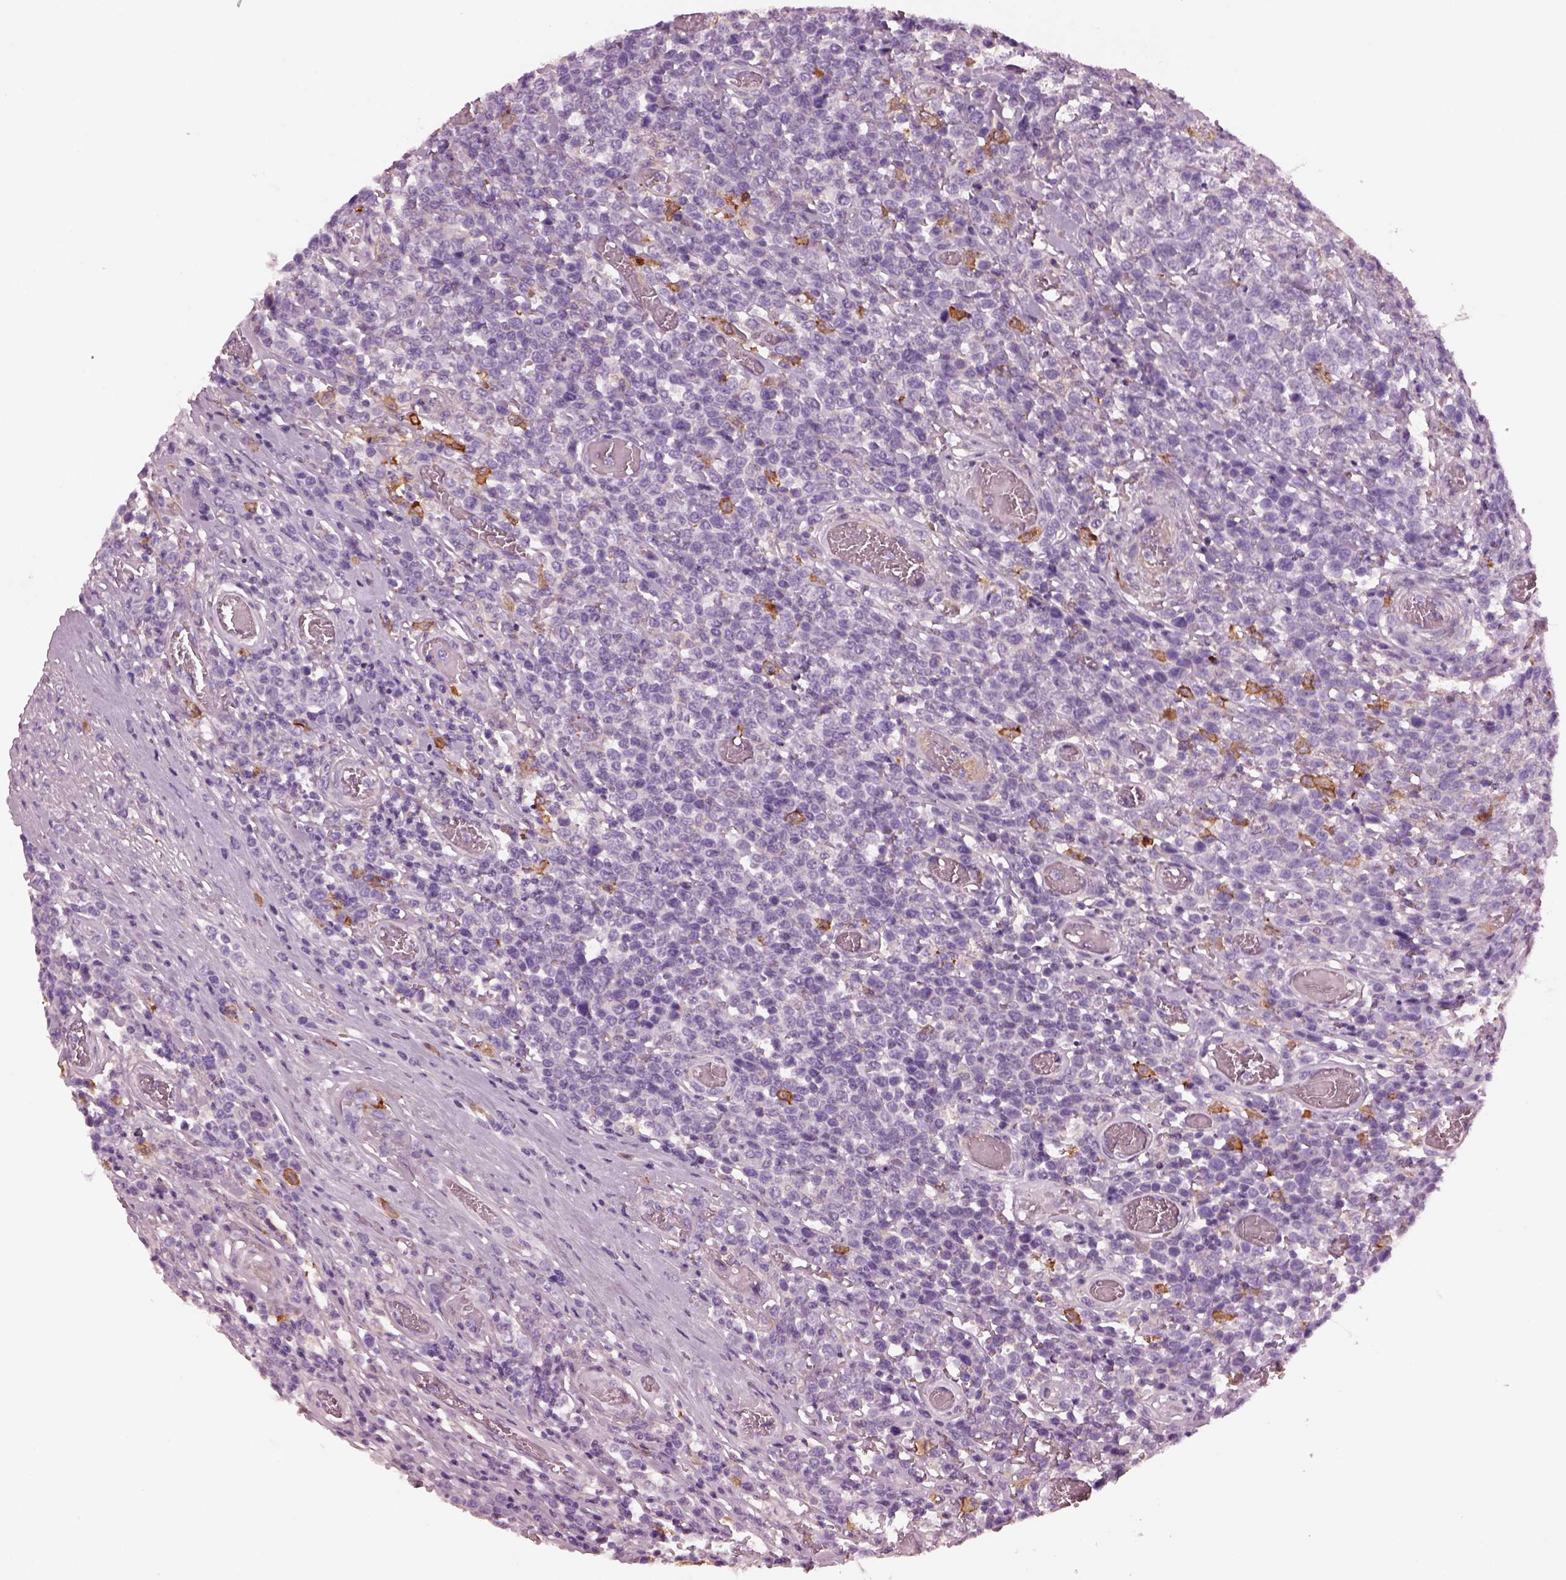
{"staining": {"intensity": "negative", "quantity": "none", "location": "none"}, "tissue": "lymphoma", "cell_type": "Tumor cells", "image_type": "cancer", "snomed": [{"axis": "morphology", "description": "Malignant lymphoma, non-Hodgkin's type, High grade"}, {"axis": "topography", "description": "Soft tissue"}], "caption": "Malignant lymphoma, non-Hodgkin's type (high-grade) was stained to show a protein in brown. There is no significant expression in tumor cells. (DAB IHC visualized using brightfield microscopy, high magnification).", "gene": "SHTN1", "patient": {"sex": "female", "age": 56}}